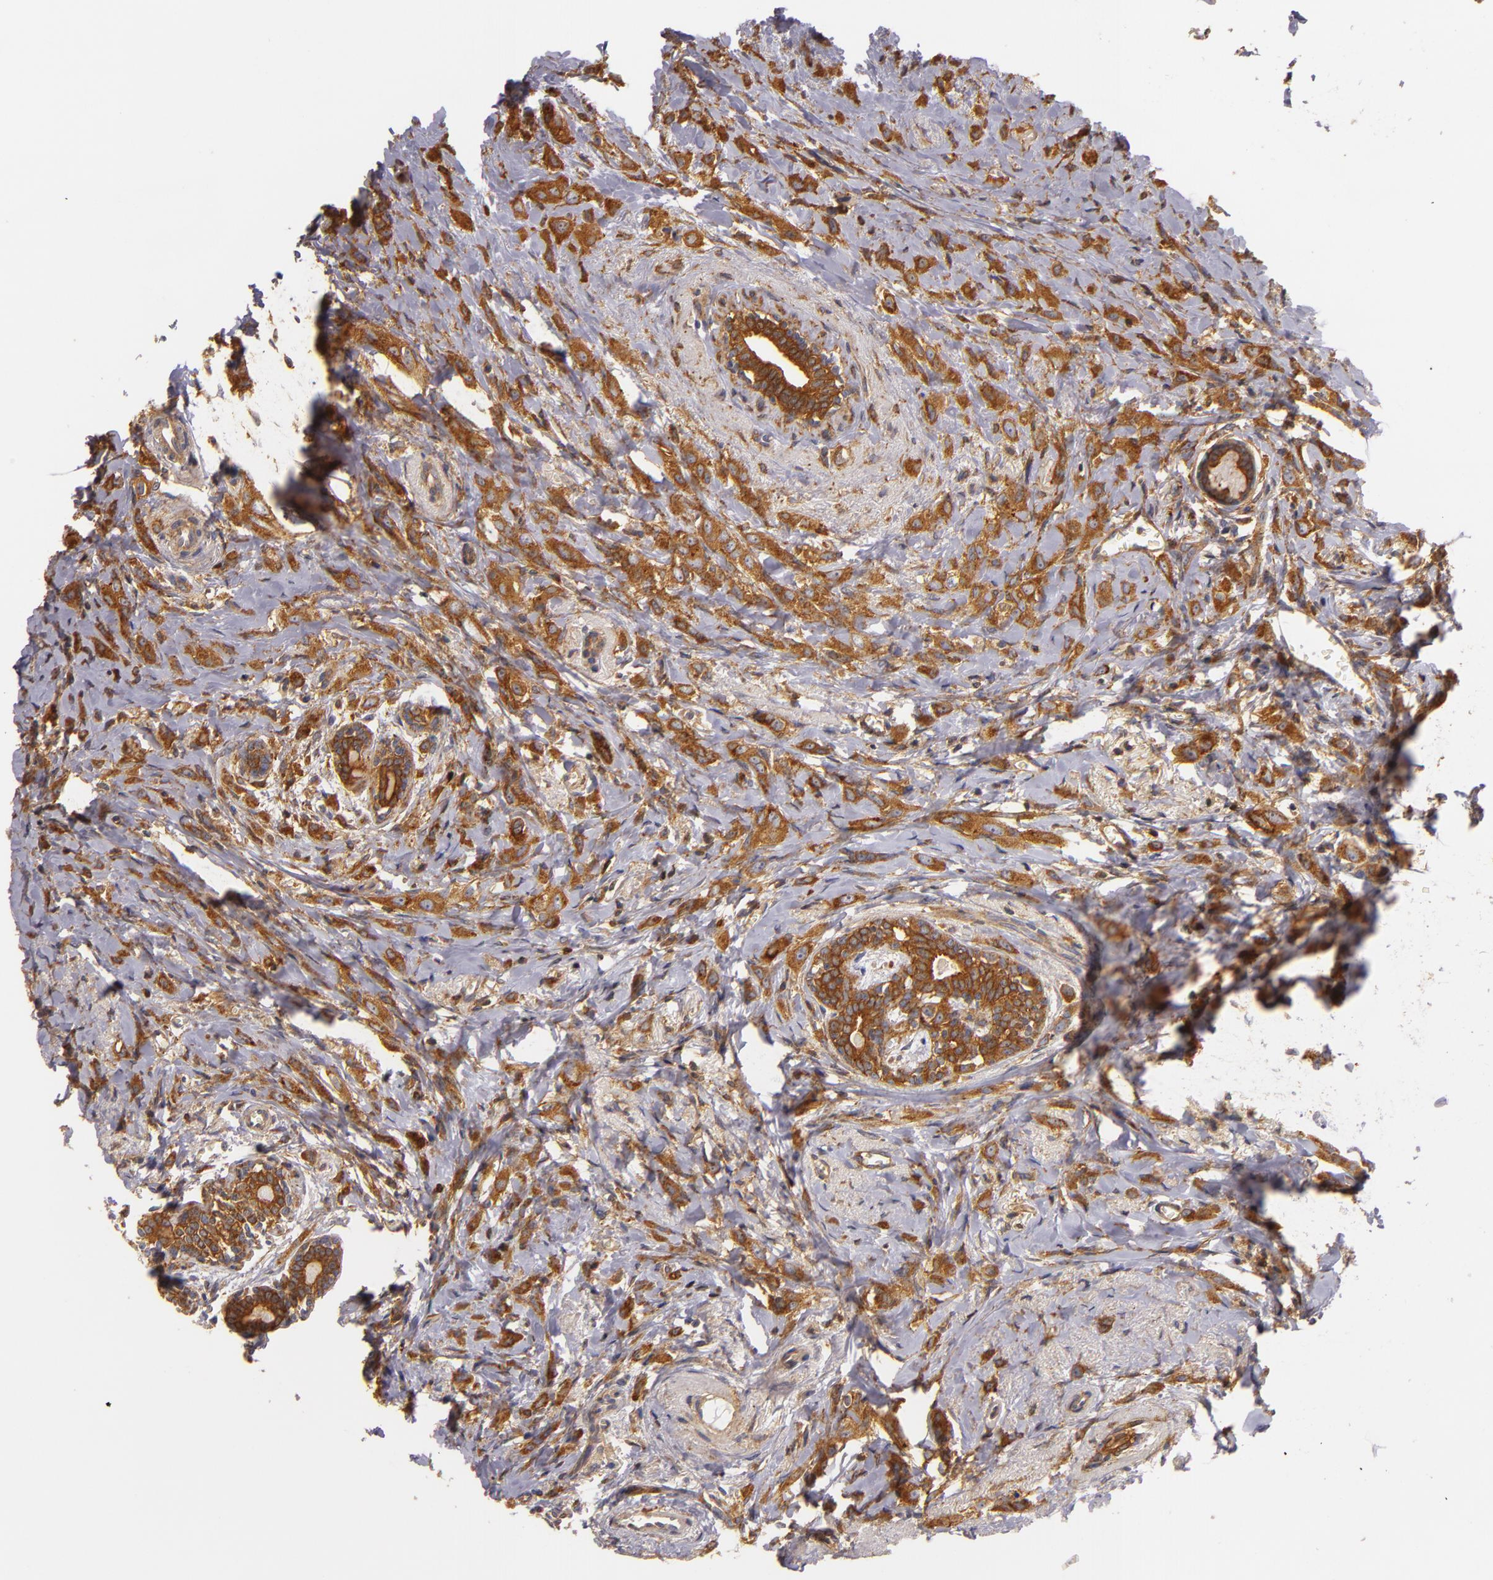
{"staining": {"intensity": "strong", "quantity": ">75%", "location": "cytoplasmic/membranous"}, "tissue": "breast cancer", "cell_type": "Tumor cells", "image_type": "cancer", "snomed": [{"axis": "morphology", "description": "Lobular carcinoma"}, {"axis": "topography", "description": "Breast"}], "caption": "IHC of human breast cancer (lobular carcinoma) shows high levels of strong cytoplasmic/membranous positivity in about >75% of tumor cells. The protein of interest is shown in brown color, while the nuclei are stained blue.", "gene": "TOM1", "patient": {"sex": "female", "age": 57}}